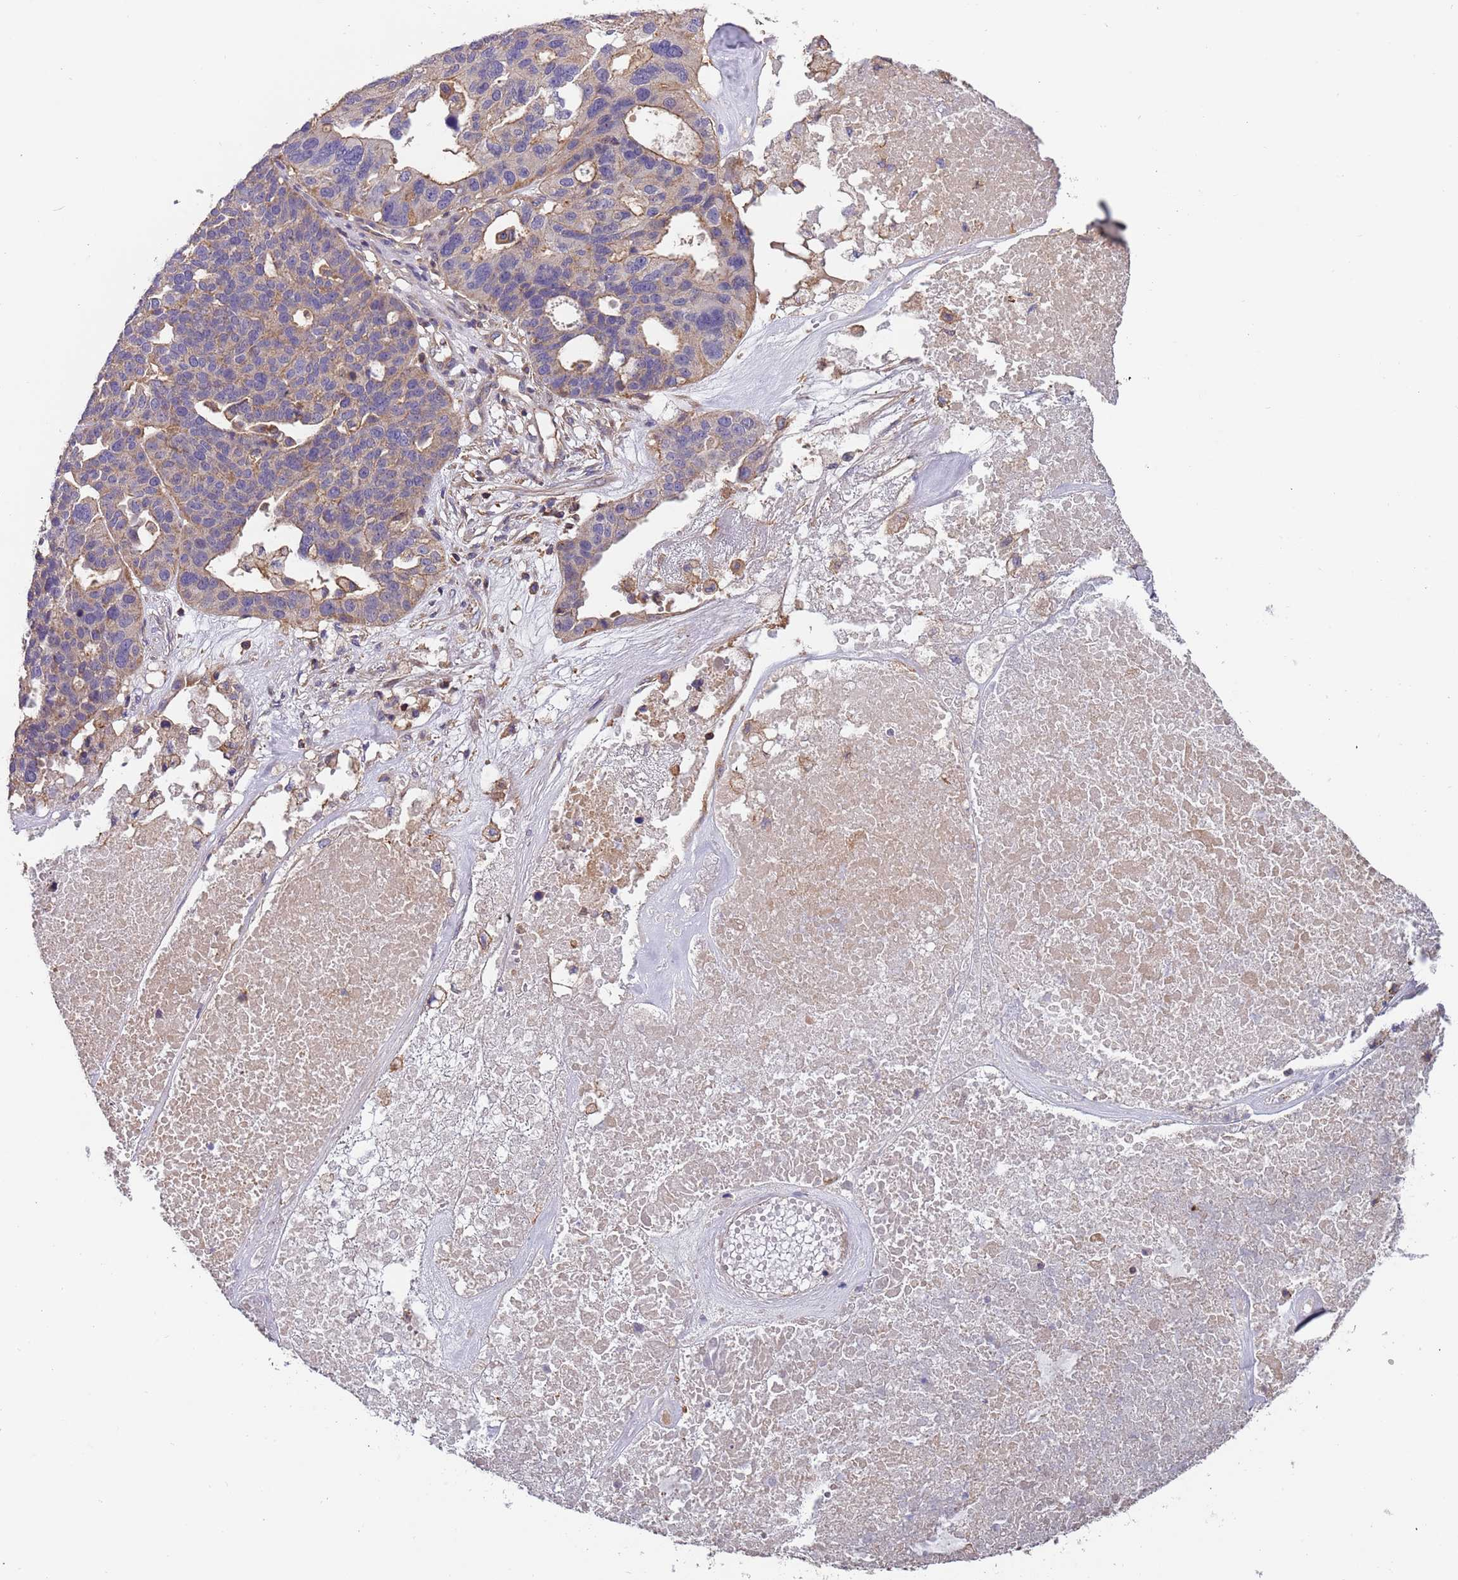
{"staining": {"intensity": "weak", "quantity": "<25%", "location": "cytoplasmic/membranous"}, "tissue": "ovarian cancer", "cell_type": "Tumor cells", "image_type": "cancer", "snomed": [{"axis": "morphology", "description": "Cystadenocarcinoma, serous, NOS"}, {"axis": "topography", "description": "Ovary"}], "caption": "Immunohistochemistry (IHC) micrograph of human ovarian cancer (serous cystadenocarcinoma) stained for a protein (brown), which shows no expression in tumor cells. (Immunohistochemistry (IHC), brightfield microscopy, high magnification).", "gene": "SYT4", "patient": {"sex": "female", "age": 59}}